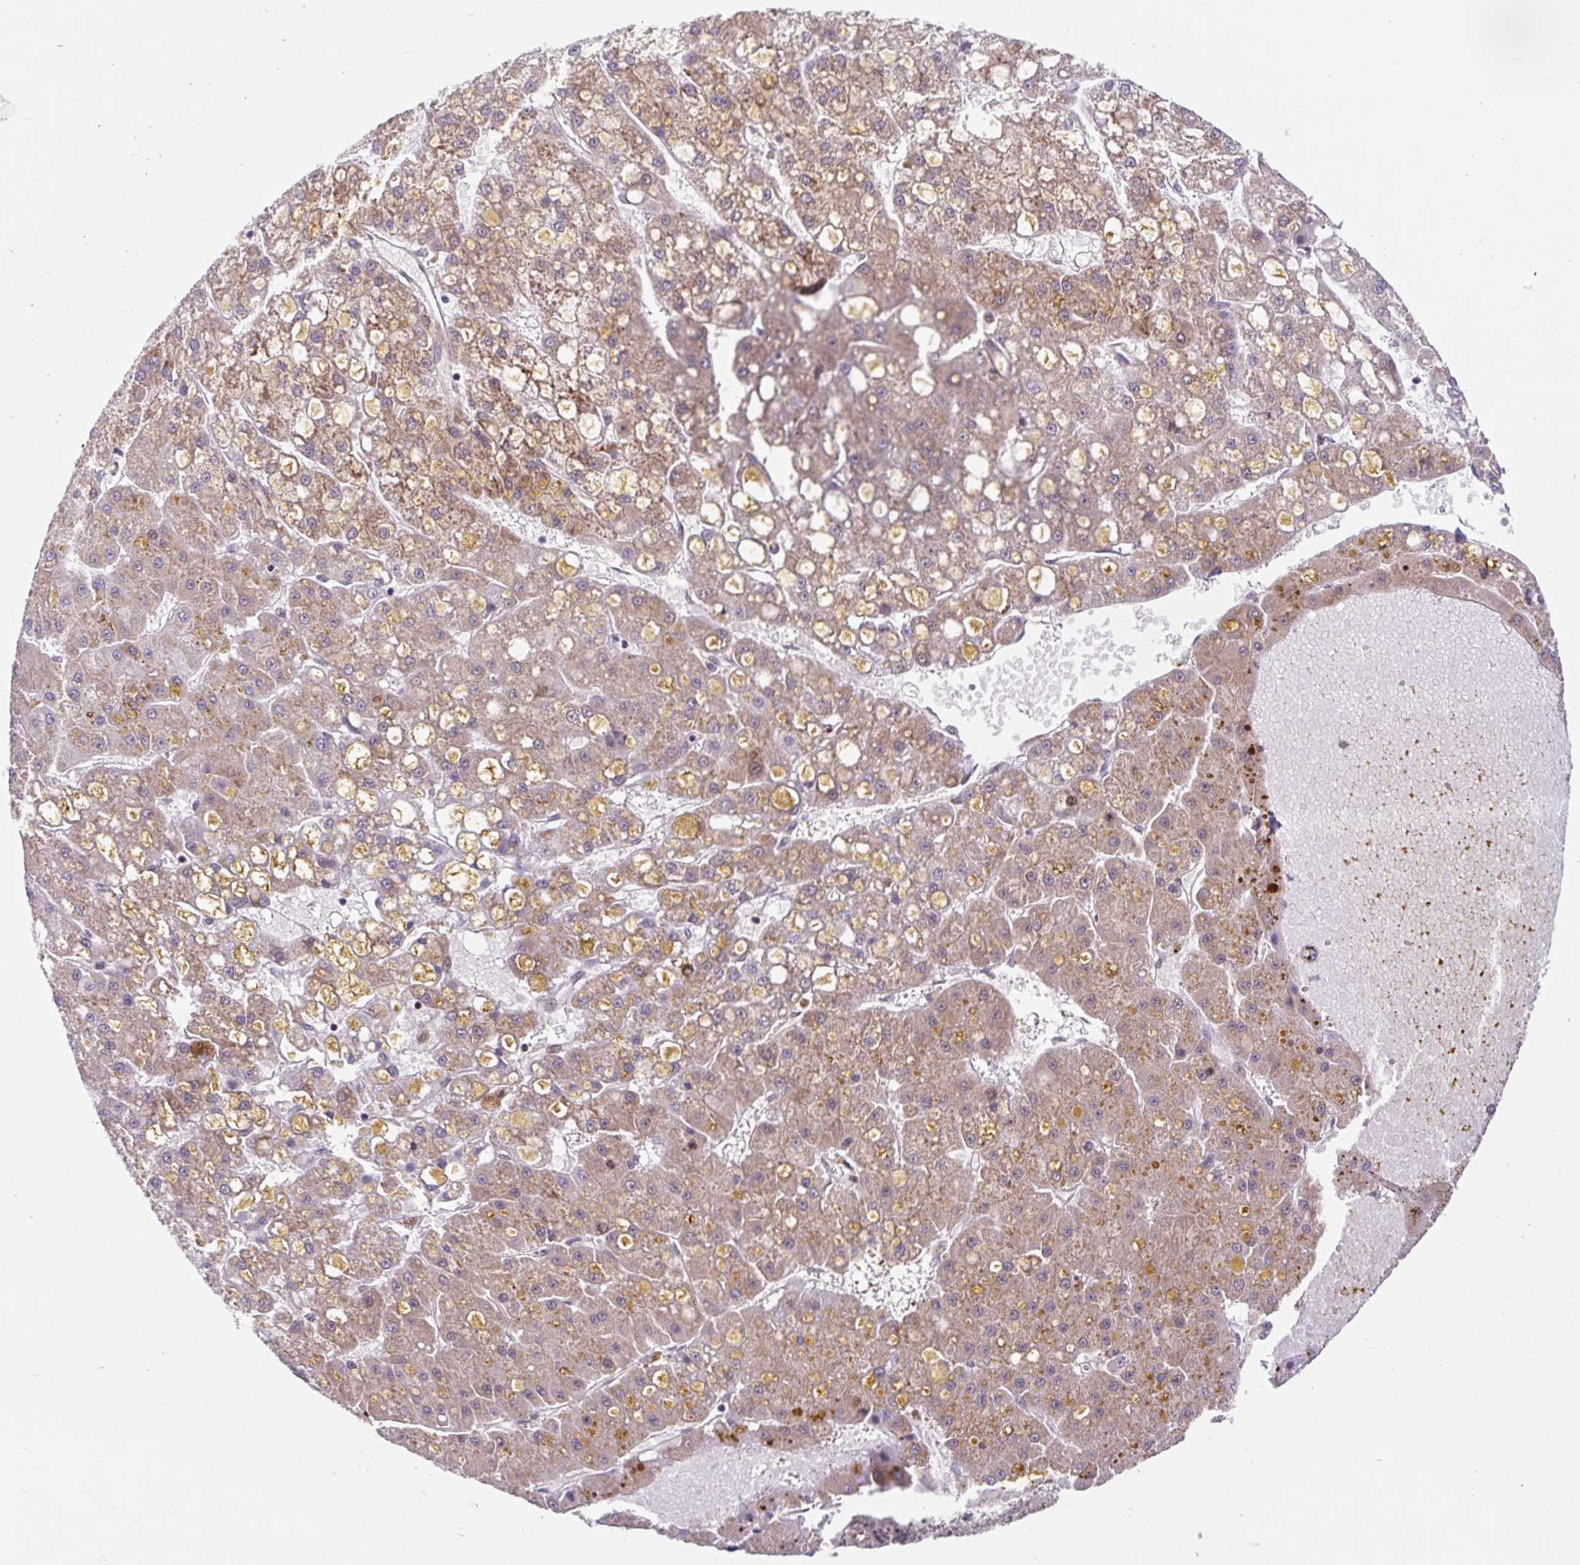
{"staining": {"intensity": "weak", "quantity": "25%-75%", "location": "cytoplasmic/membranous"}, "tissue": "liver cancer", "cell_type": "Tumor cells", "image_type": "cancer", "snomed": [{"axis": "morphology", "description": "Carcinoma, Hepatocellular, NOS"}, {"axis": "topography", "description": "Liver"}], "caption": "Immunohistochemistry of human hepatocellular carcinoma (liver) exhibits low levels of weak cytoplasmic/membranous expression in approximately 25%-75% of tumor cells. (DAB (3,3'-diaminobenzidine) IHC with brightfield microscopy, high magnification).", "gene": "HFE", "patient": {"sex": "male", "age": 67}}